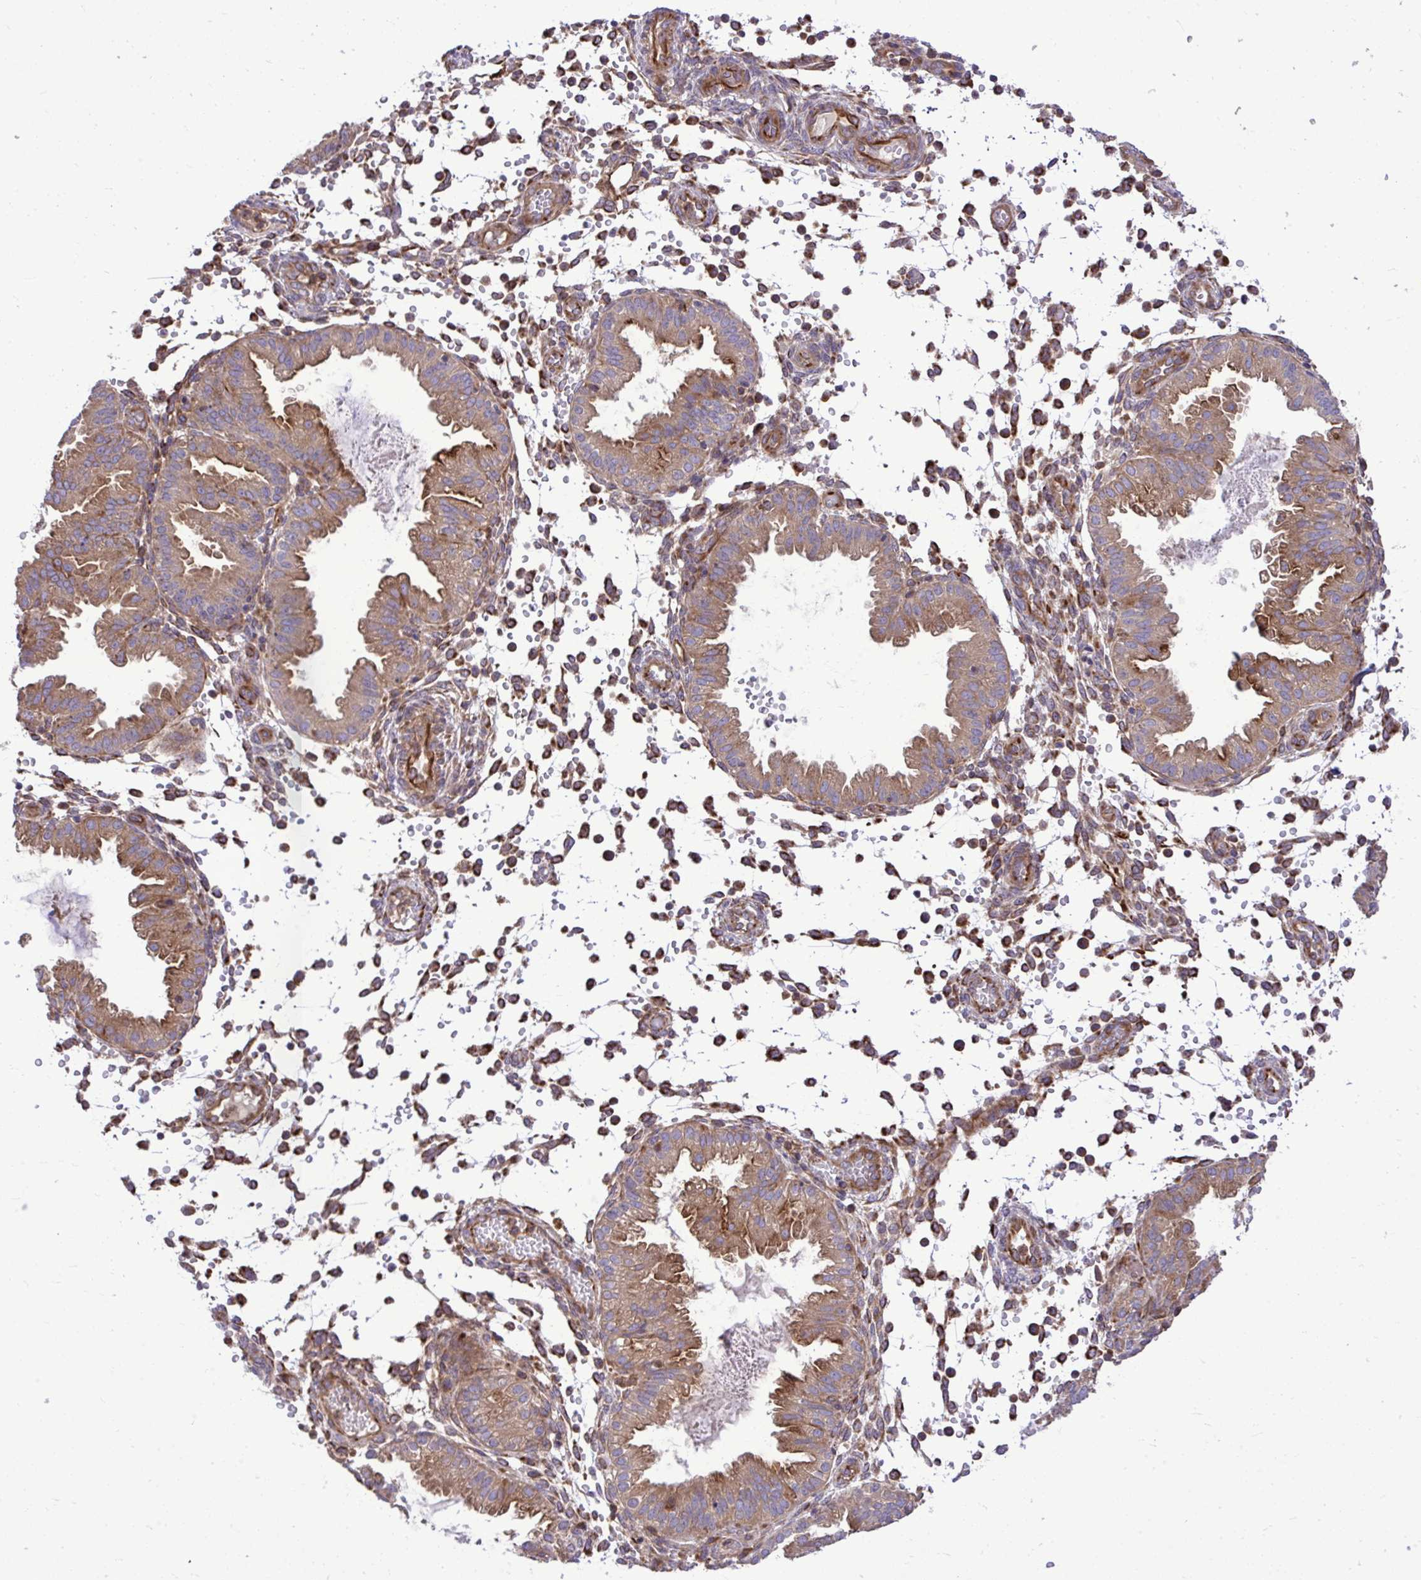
{"staining": {"intensity": "moderate", "quantity": ">75%", "location": "cytoplasmic/membranous"}, "tissue": "endometrium", "cell_type": "Cells in endometrial stroma", "image_type": "normal", "snomed": [{"axis": "morphology", "description": "Normal tissue, NOS"}, {"axis": "topography", "description": "Endometrium"}], "caption": "A brown stain shows moderate cytoplasmic/membranous staining of a protein in cells in endometrial stroma of benign human endometrium. The staining is performed using DAB brown chromogen to label protein expression. The nuclei are counter-stained blue using hematoxylin.", "gene": "PAIP2", "patient": {"sex": "female", "age": 33}}